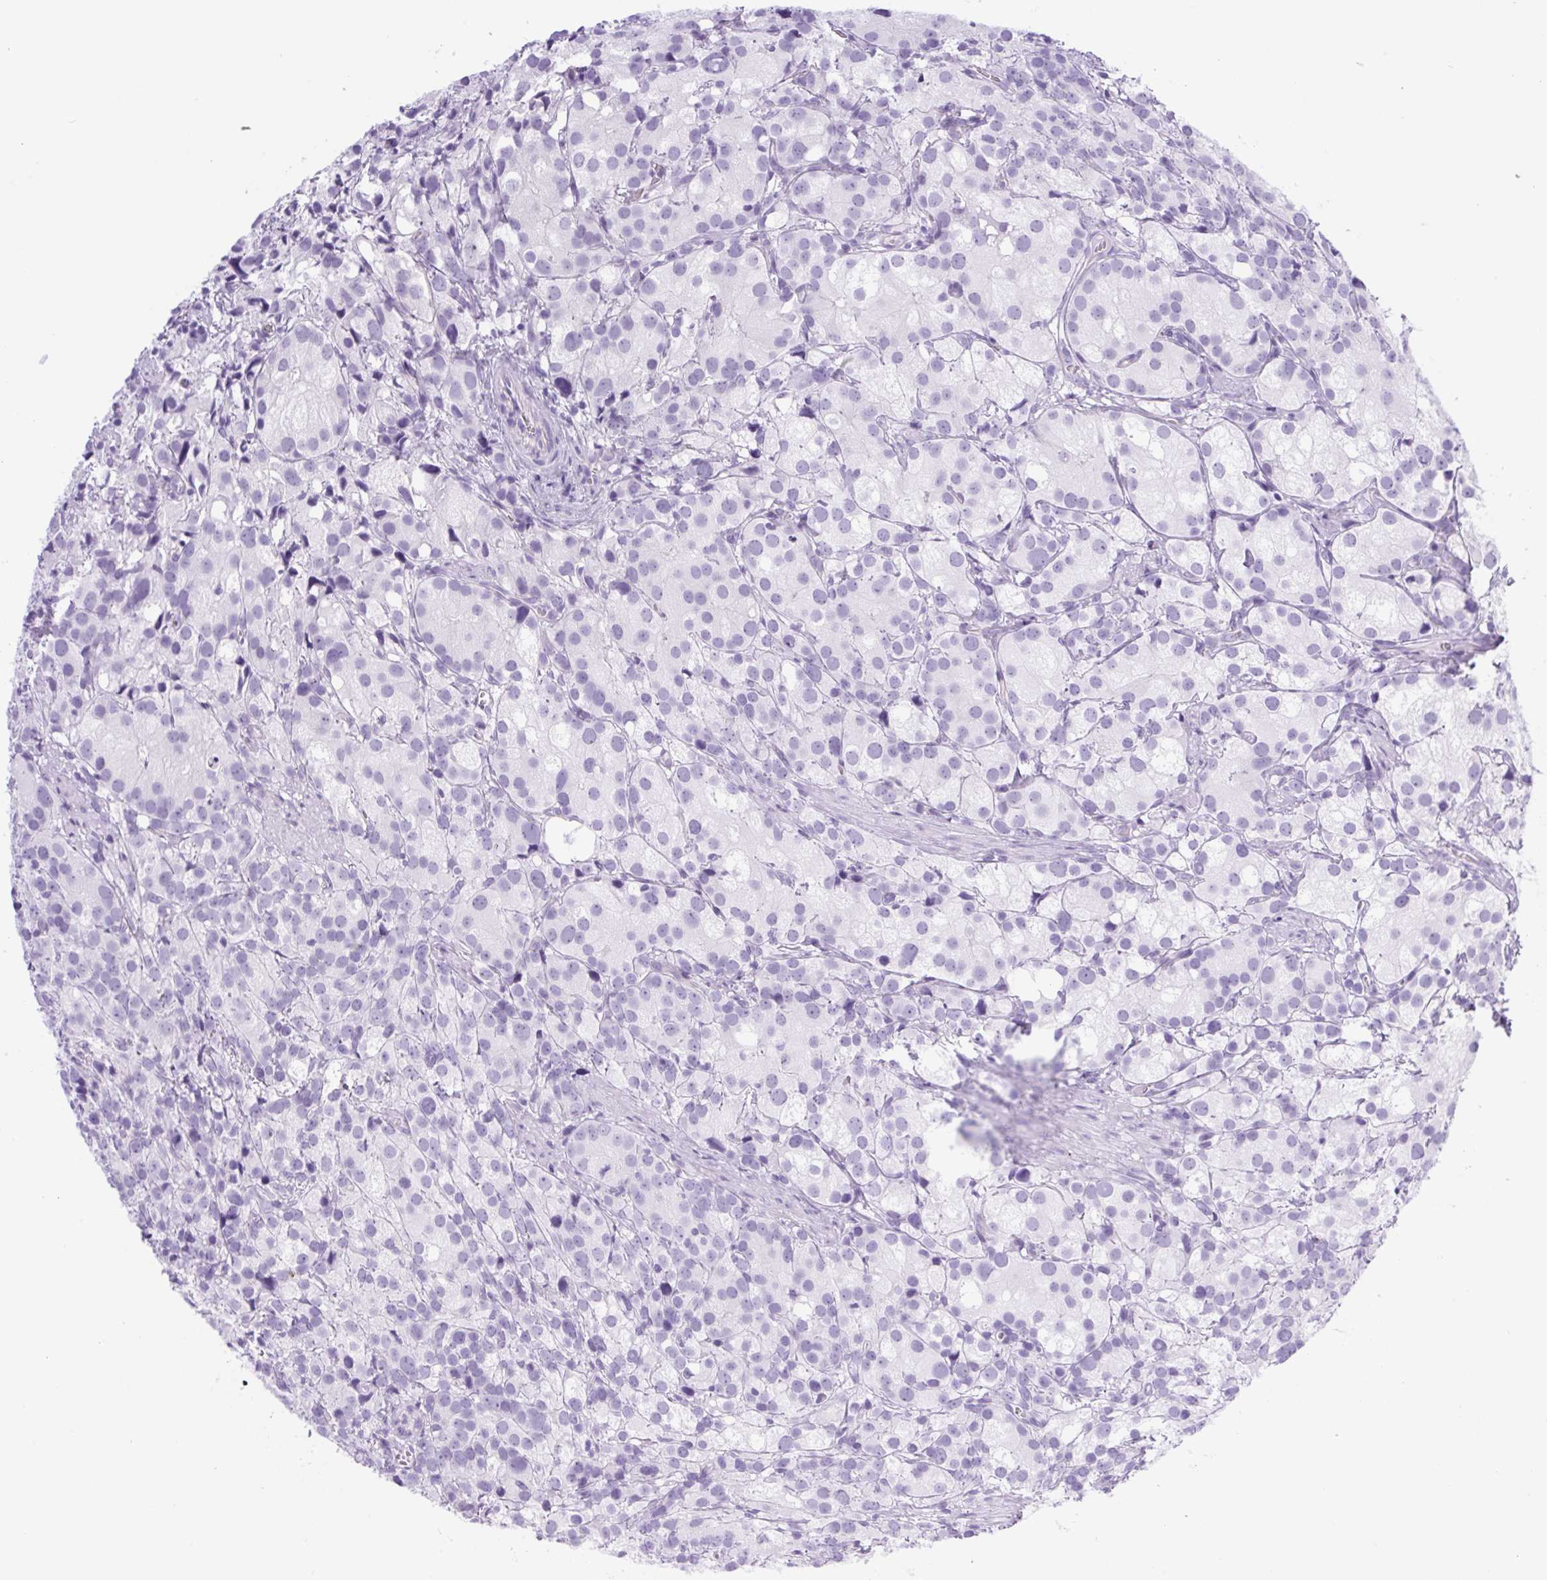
{"staining": {"intensity": "negative", "quantity": "none", "location": "none"}, "tissue": "prostate cancer", "cell_type": "Tumor cells", "image_type": "cancer", "snomed": [{"axis": "morphology", "description": "Adenocarcinoma, High grade"}, {"axis": "topography", "description": "Prostate"}], "caption": "Tumor cells are negative for brown protein staining in prostate adenocarcinoma (high-grade).", "gene": "SPACA5B", "patient": {"sex": "male", "age": 86}}